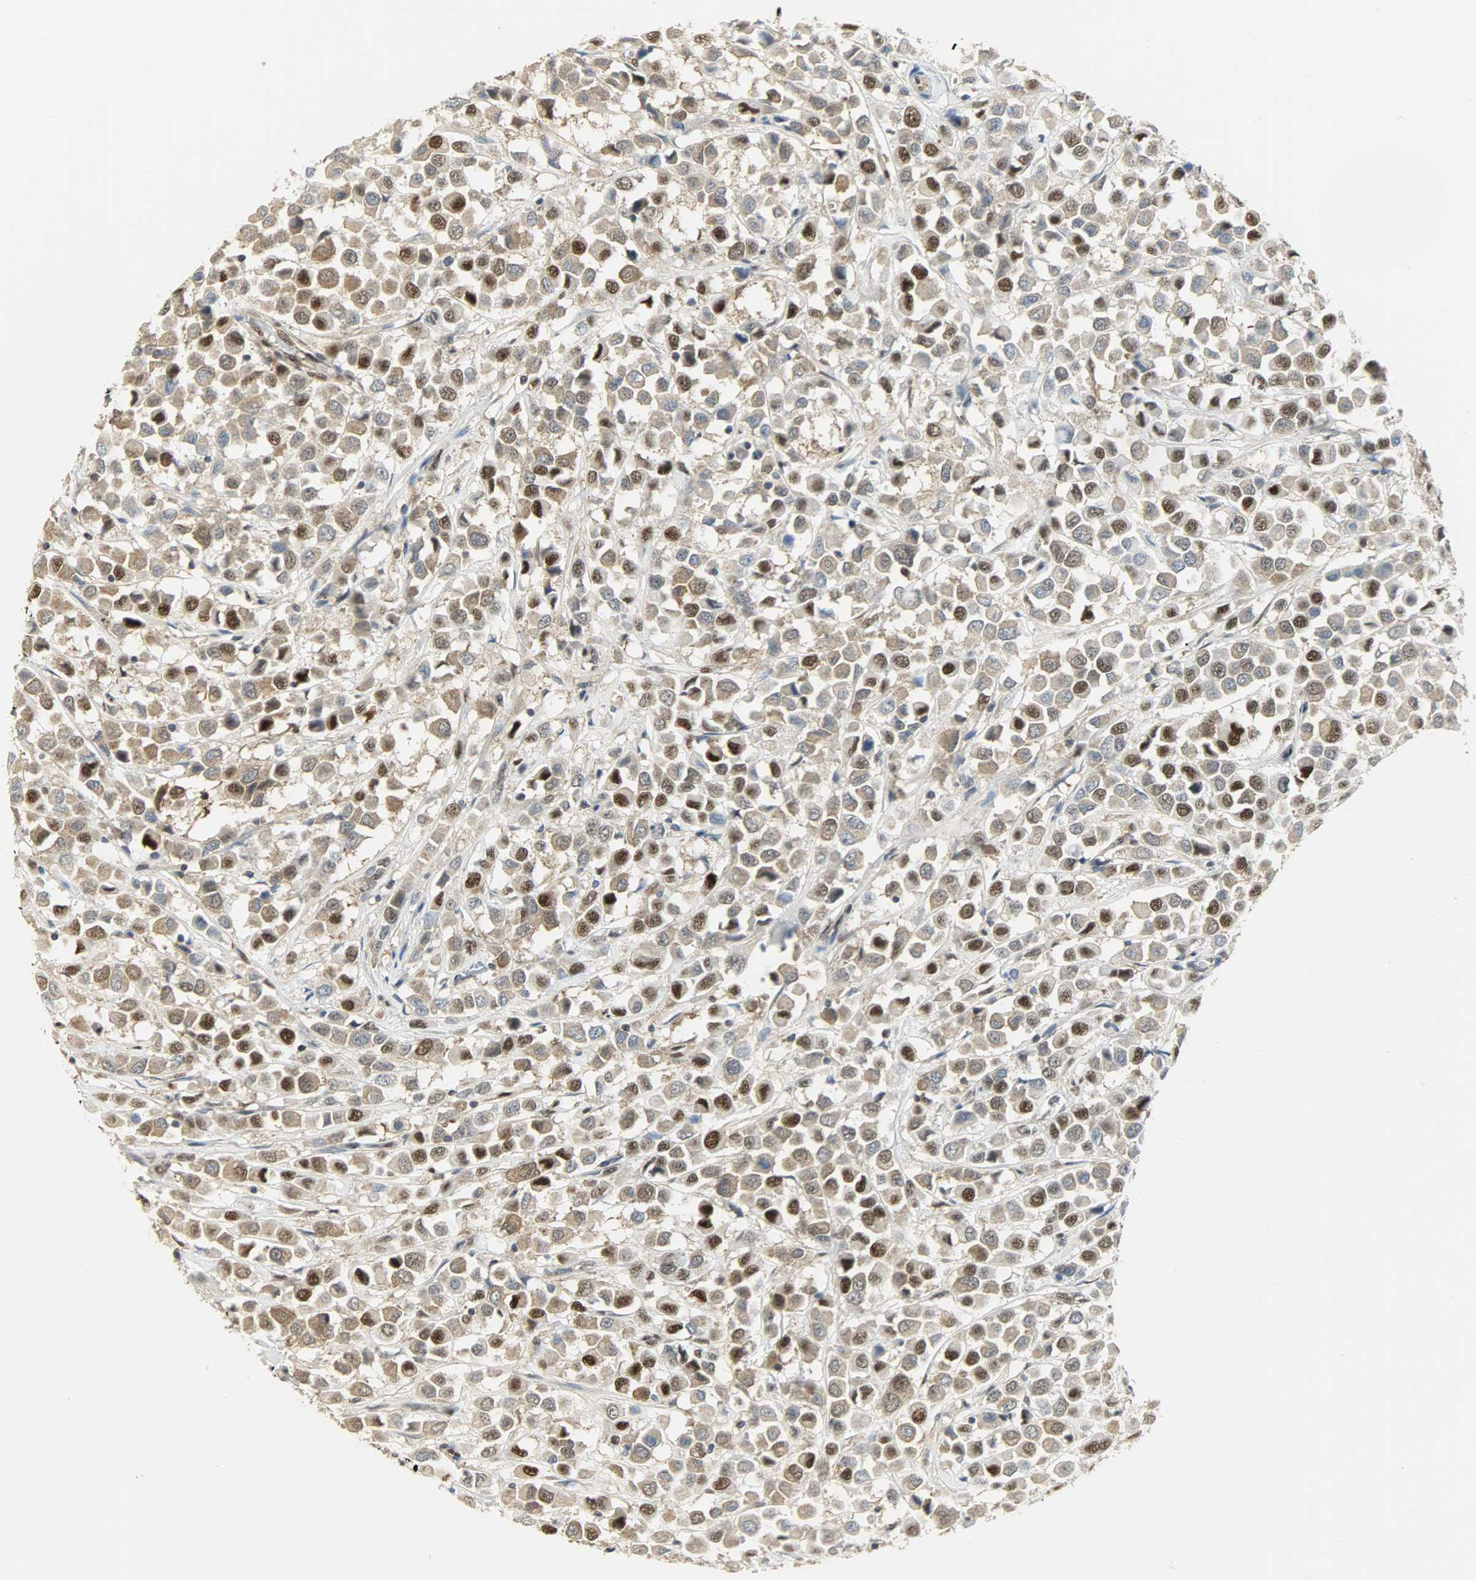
{"staining": {"intensity": "moderate", "quantity": ">75%", "location": "cytoplasmic/membranous,nuclear"}, "tissue": "breast cancer", "cell_type": "Tumor cells", "image_type": "cancer", "snomed": [{"axis": "morphology", "description": "Duct carcinoma"}, {"axis": "topography", "description": "Breast"}], "caption": "Human breast cancer stained for a protein (brown) exhibits moderate cytoplasmic/membranous and nuclear positive staining in approximately >75% of tumor cells.", "gene": "NPEPL1", "patient": {"sex": "female", "age": 61}}